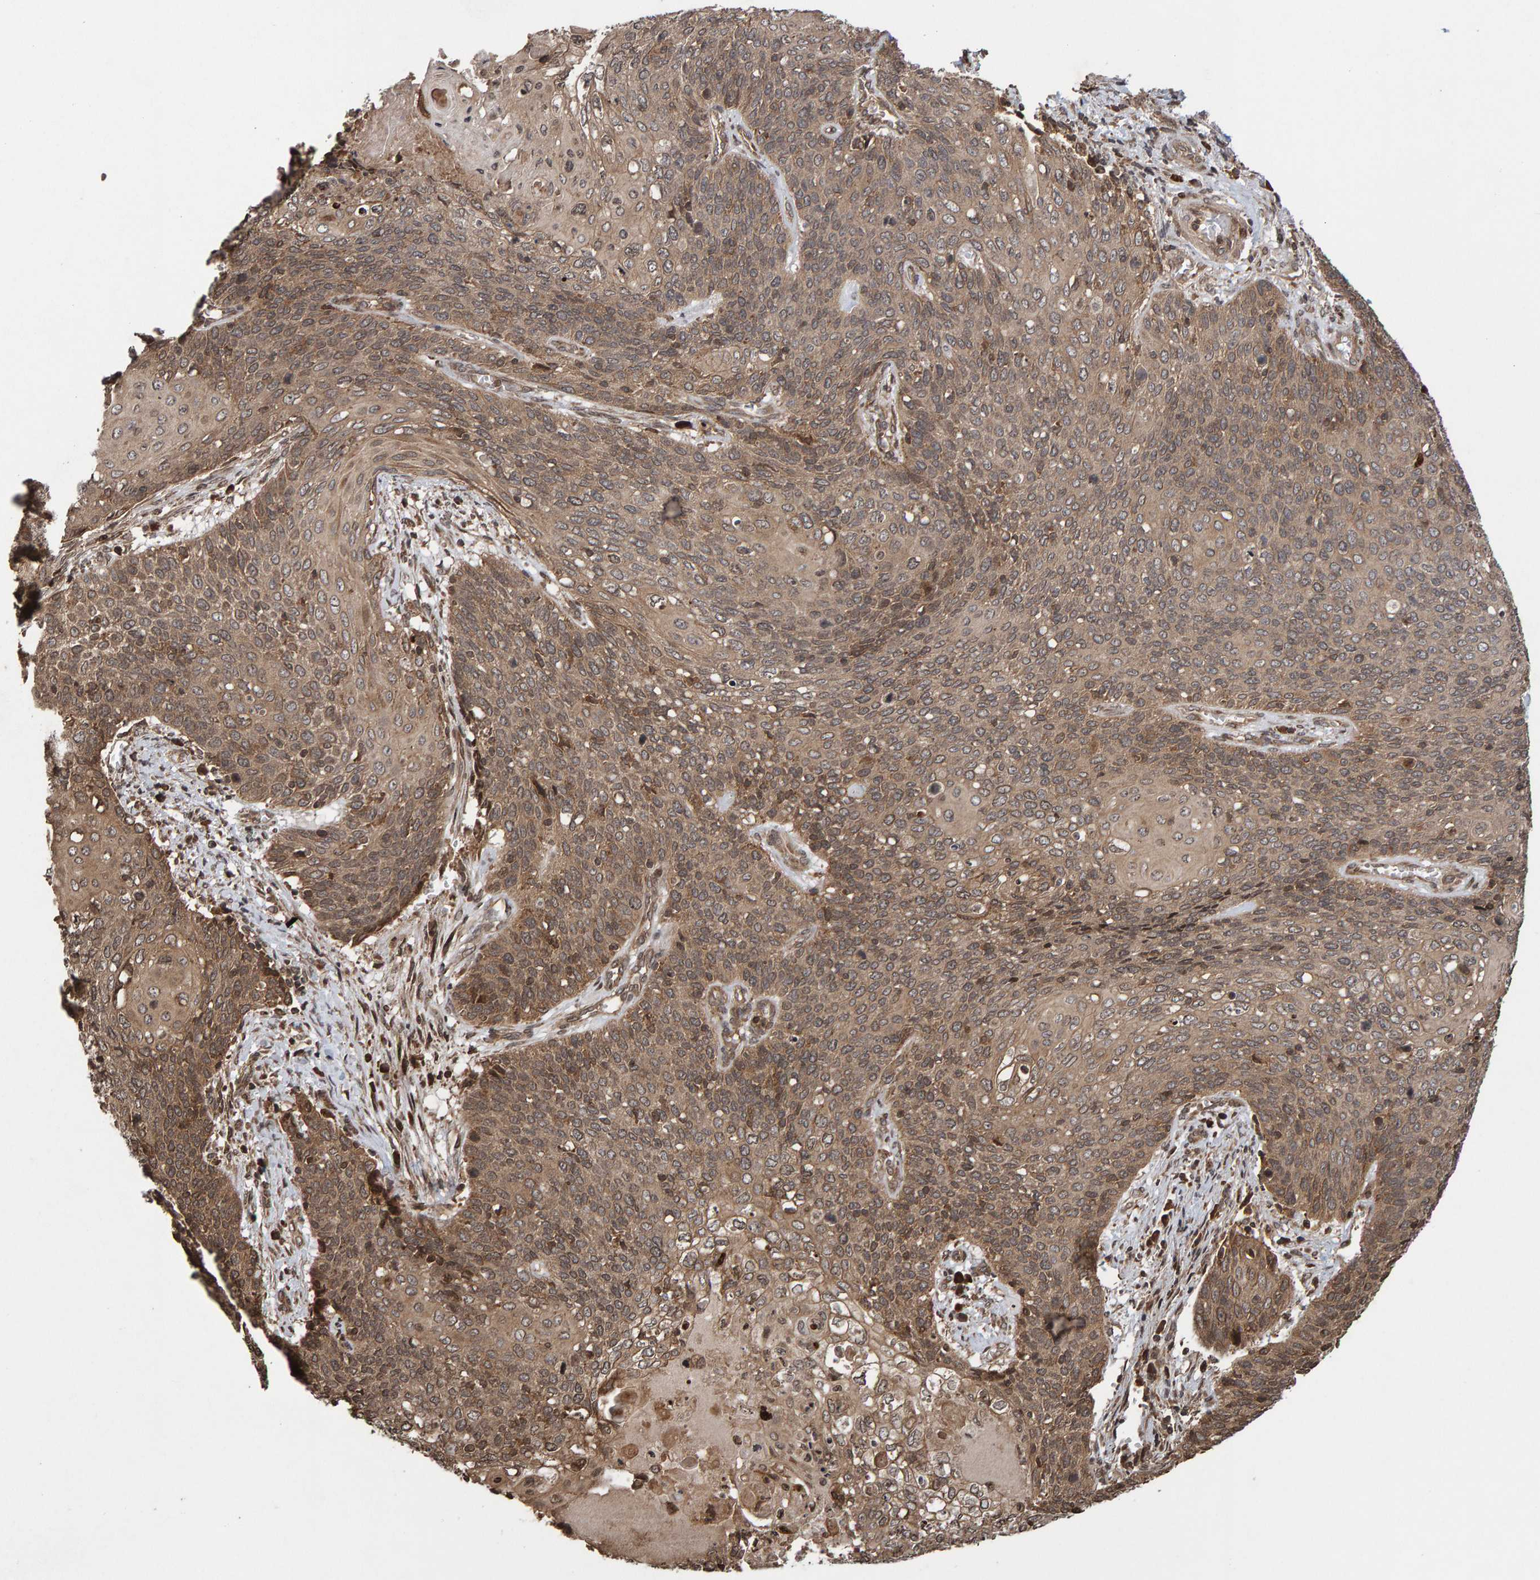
{"staining": {"intensity": "moderate", "quantity": ">75%", "location": "cytoplasmic/membranous"}, "tissue": "cervical cancer", "cell_type": "Tumor cells", "image_type": "cancer", "snomed": [{"axis": "morphology", "description": "Squamous cell carcinoma, NOS"}, {"axis": "topography", "description": "Cervix"}], "caption": "DAB (3,3'-diaminobenzidine) immunohistochemical staining of human cervical cancer shows moderate cytoplasmic/membranous protein staining in approximately >75% of tumor cells.", "gene": "GAB2", "patient": {"sex": "female", "age": 39}}